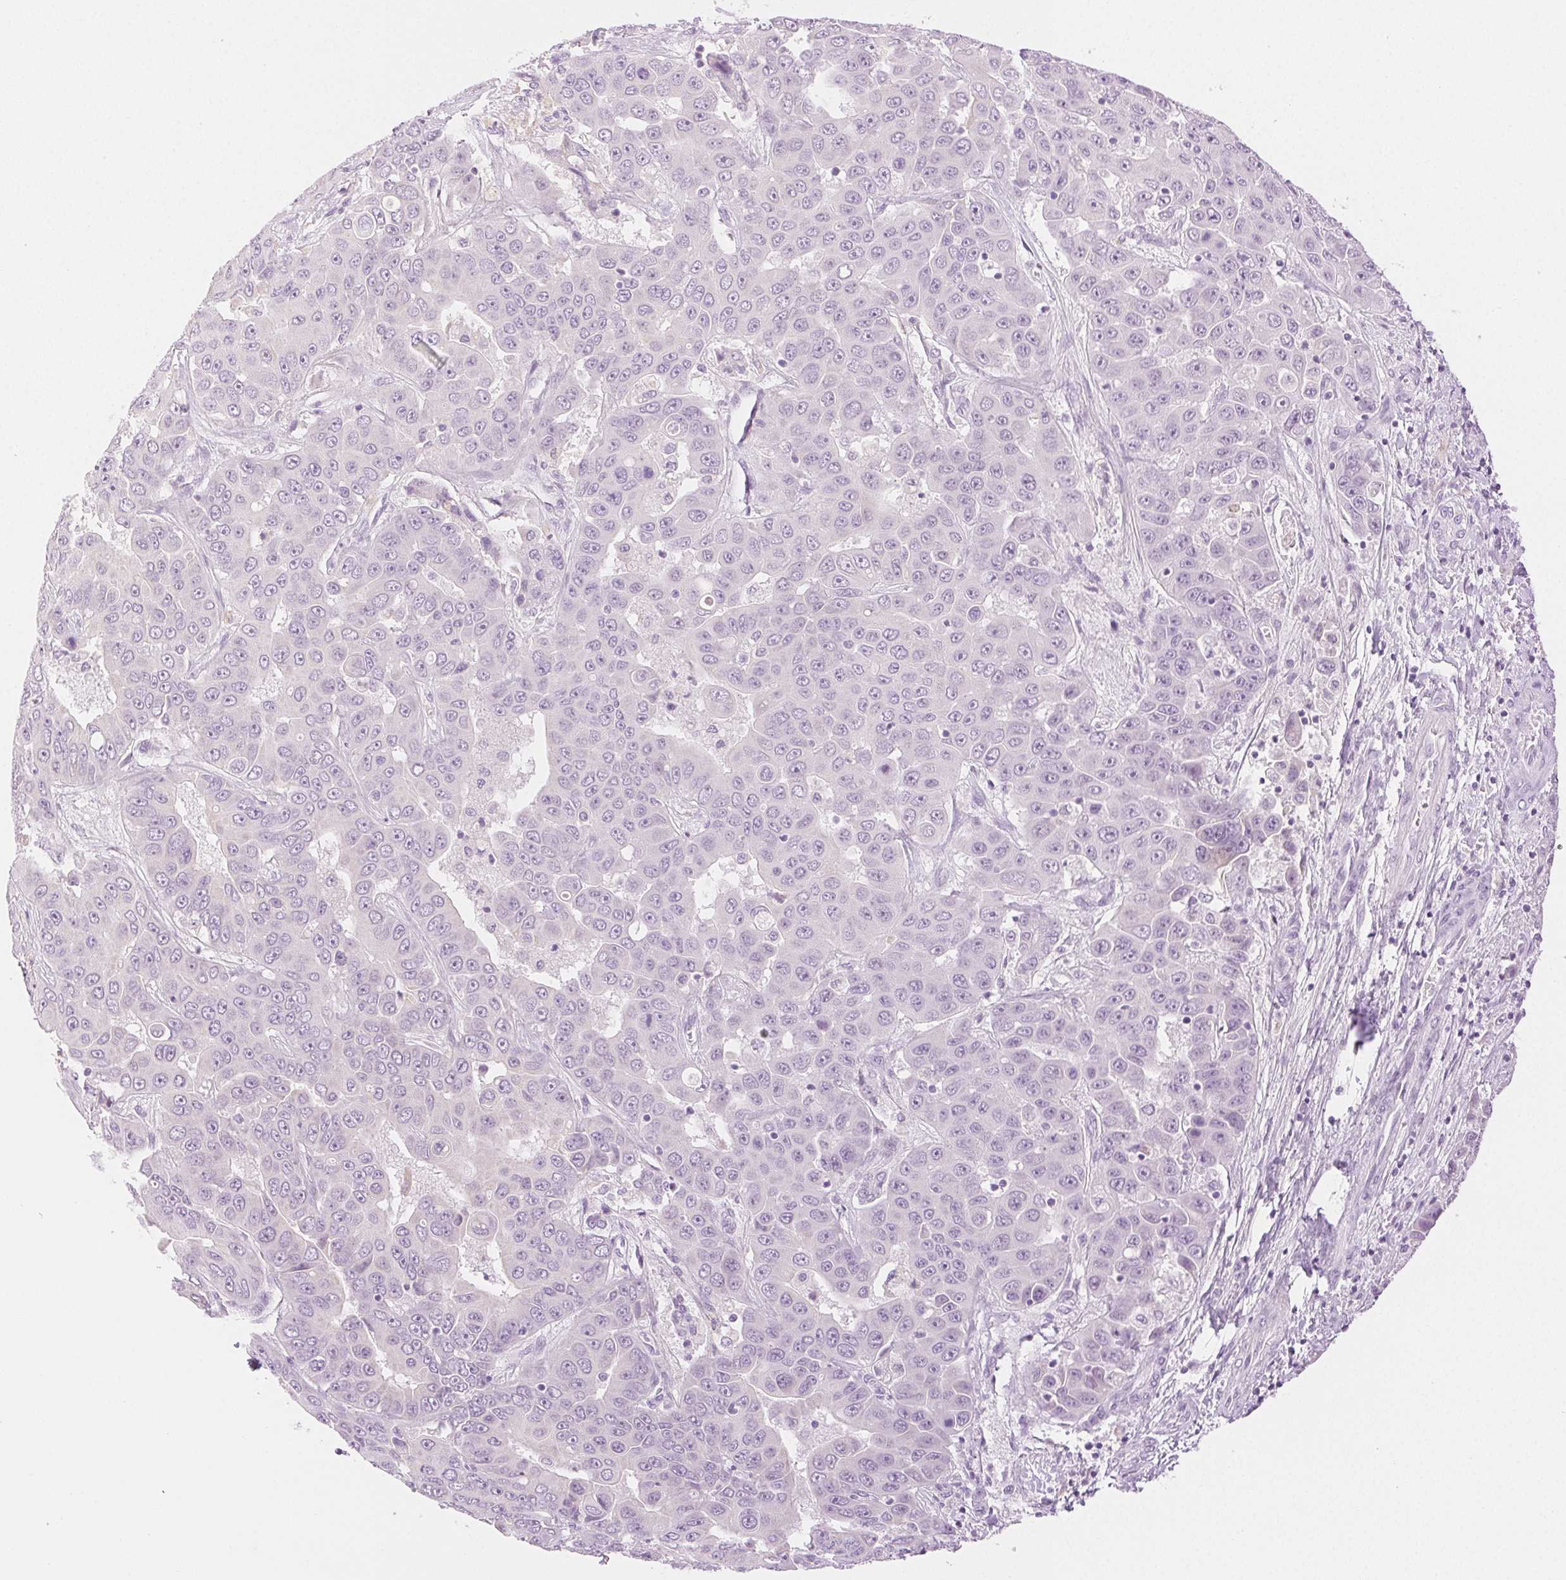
{"staining": {"intensity": "negative", "quantity": "none", "location": "none"}, "tissue": "liver cancer", "cell_type": "Tumor cells", "image_type": "cancer", "snomed": [{"axis": "morphology", "description": "Cholangiocarcinoma"}, {"axis": "topography", "description": "Liver"}], "caption": "This image is of liver cholangiocarcinoma stained with IHC to label a protein in brown with the nuclei are counter-stained blue. There is no expression in tumor cells.", "gene": "SPACA4", "patient": {"sex": "female", "age": 52}}